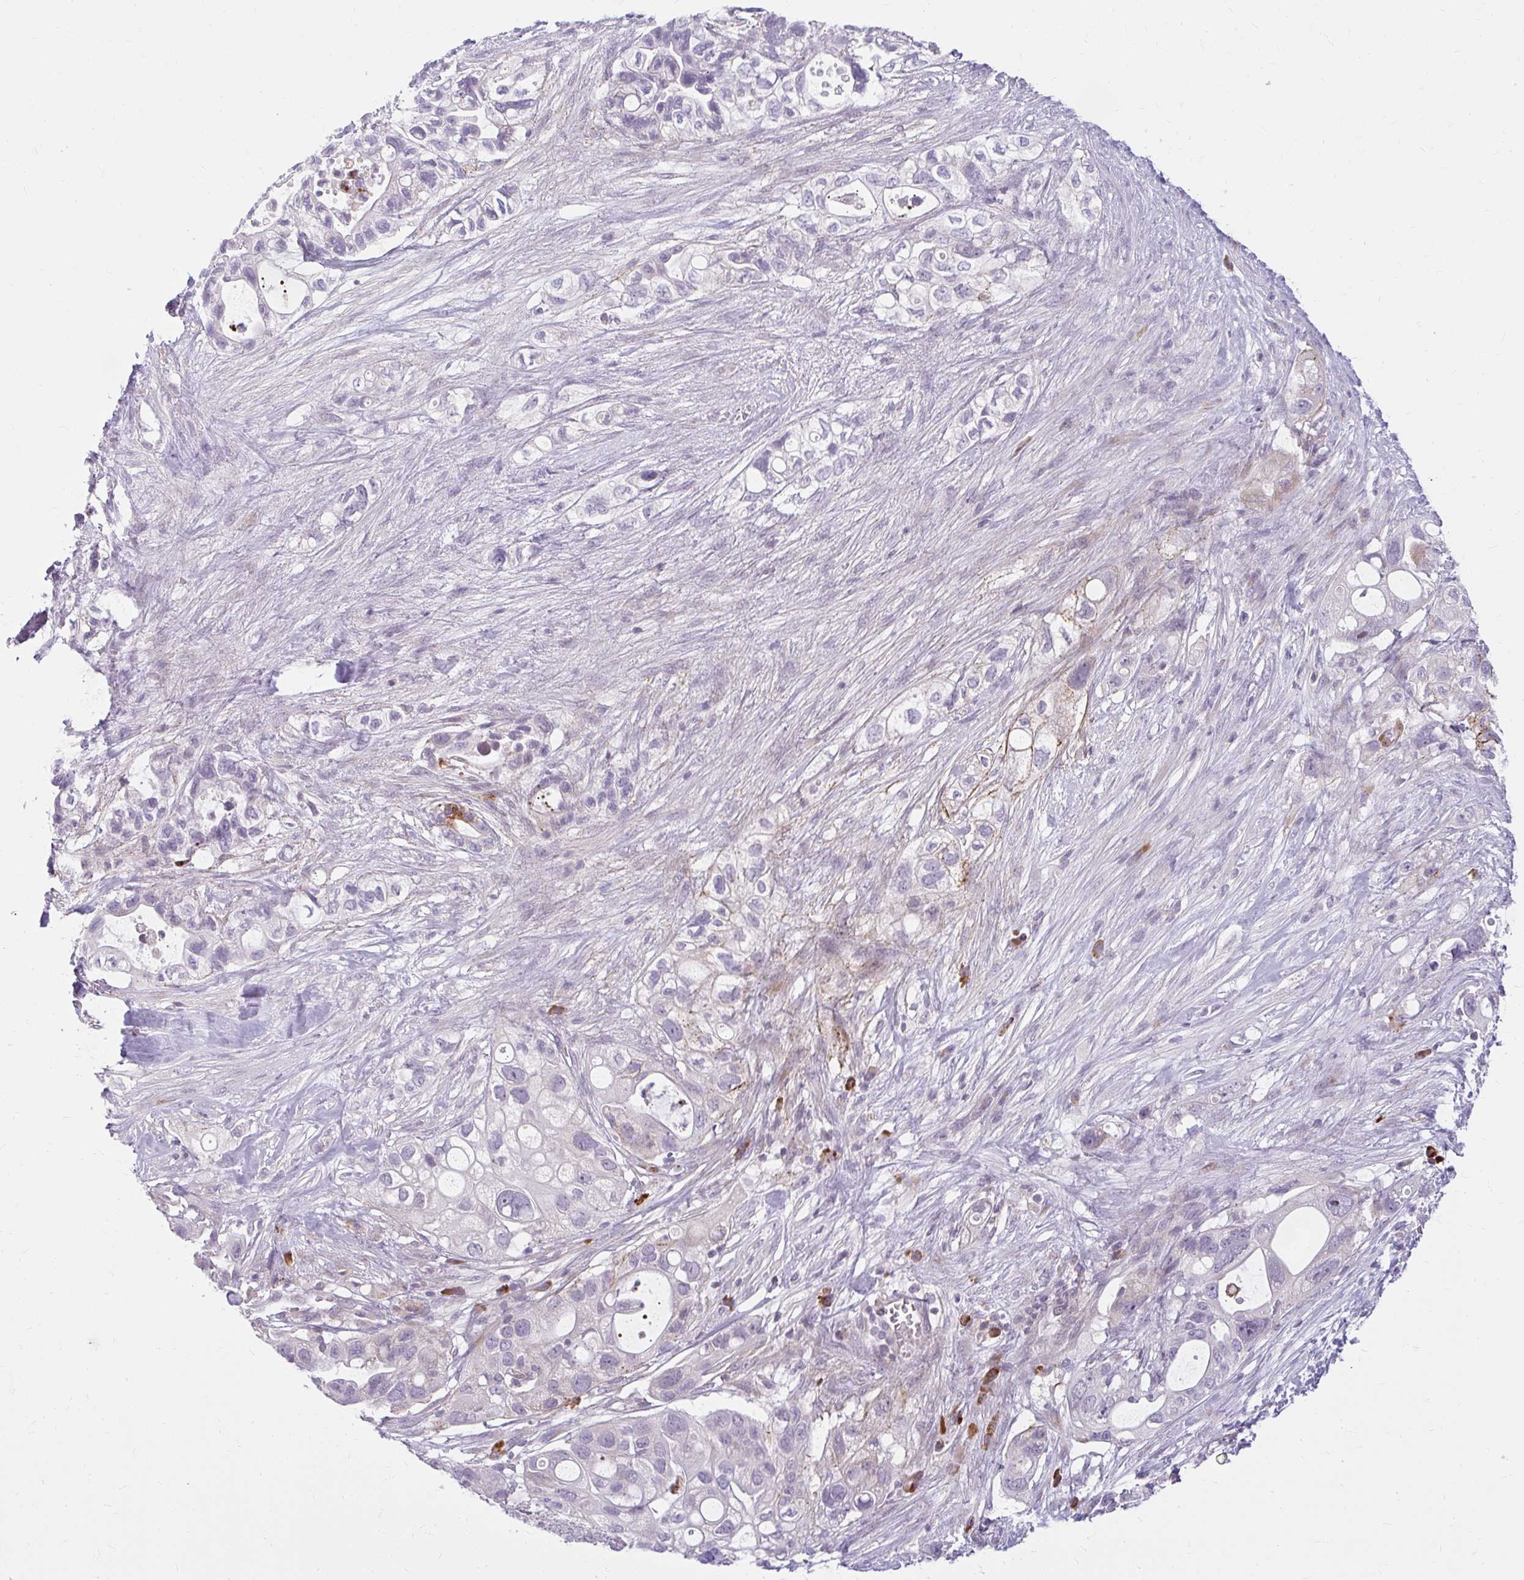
{"staining": {"intensity": "negative", "quantity": "none", "location": "none"}, "tissue": "pancreatic cancer", "cell_type": "Tumor cells", "image_type": "cancer", "snomed": [{"axis": "morphology", "description": "Adenocarcinoma, NOS"}, {"axis": "topography", "description": "Pancreas"}], "caption": "Immunohistochemistry (IHC) photomicrograph of pancreatic cancer stained for a protein (brown), which displays no expression in tumor cells.", "gene": "ZFYVE26", "patient": {"sex": "female", "age": 72}}